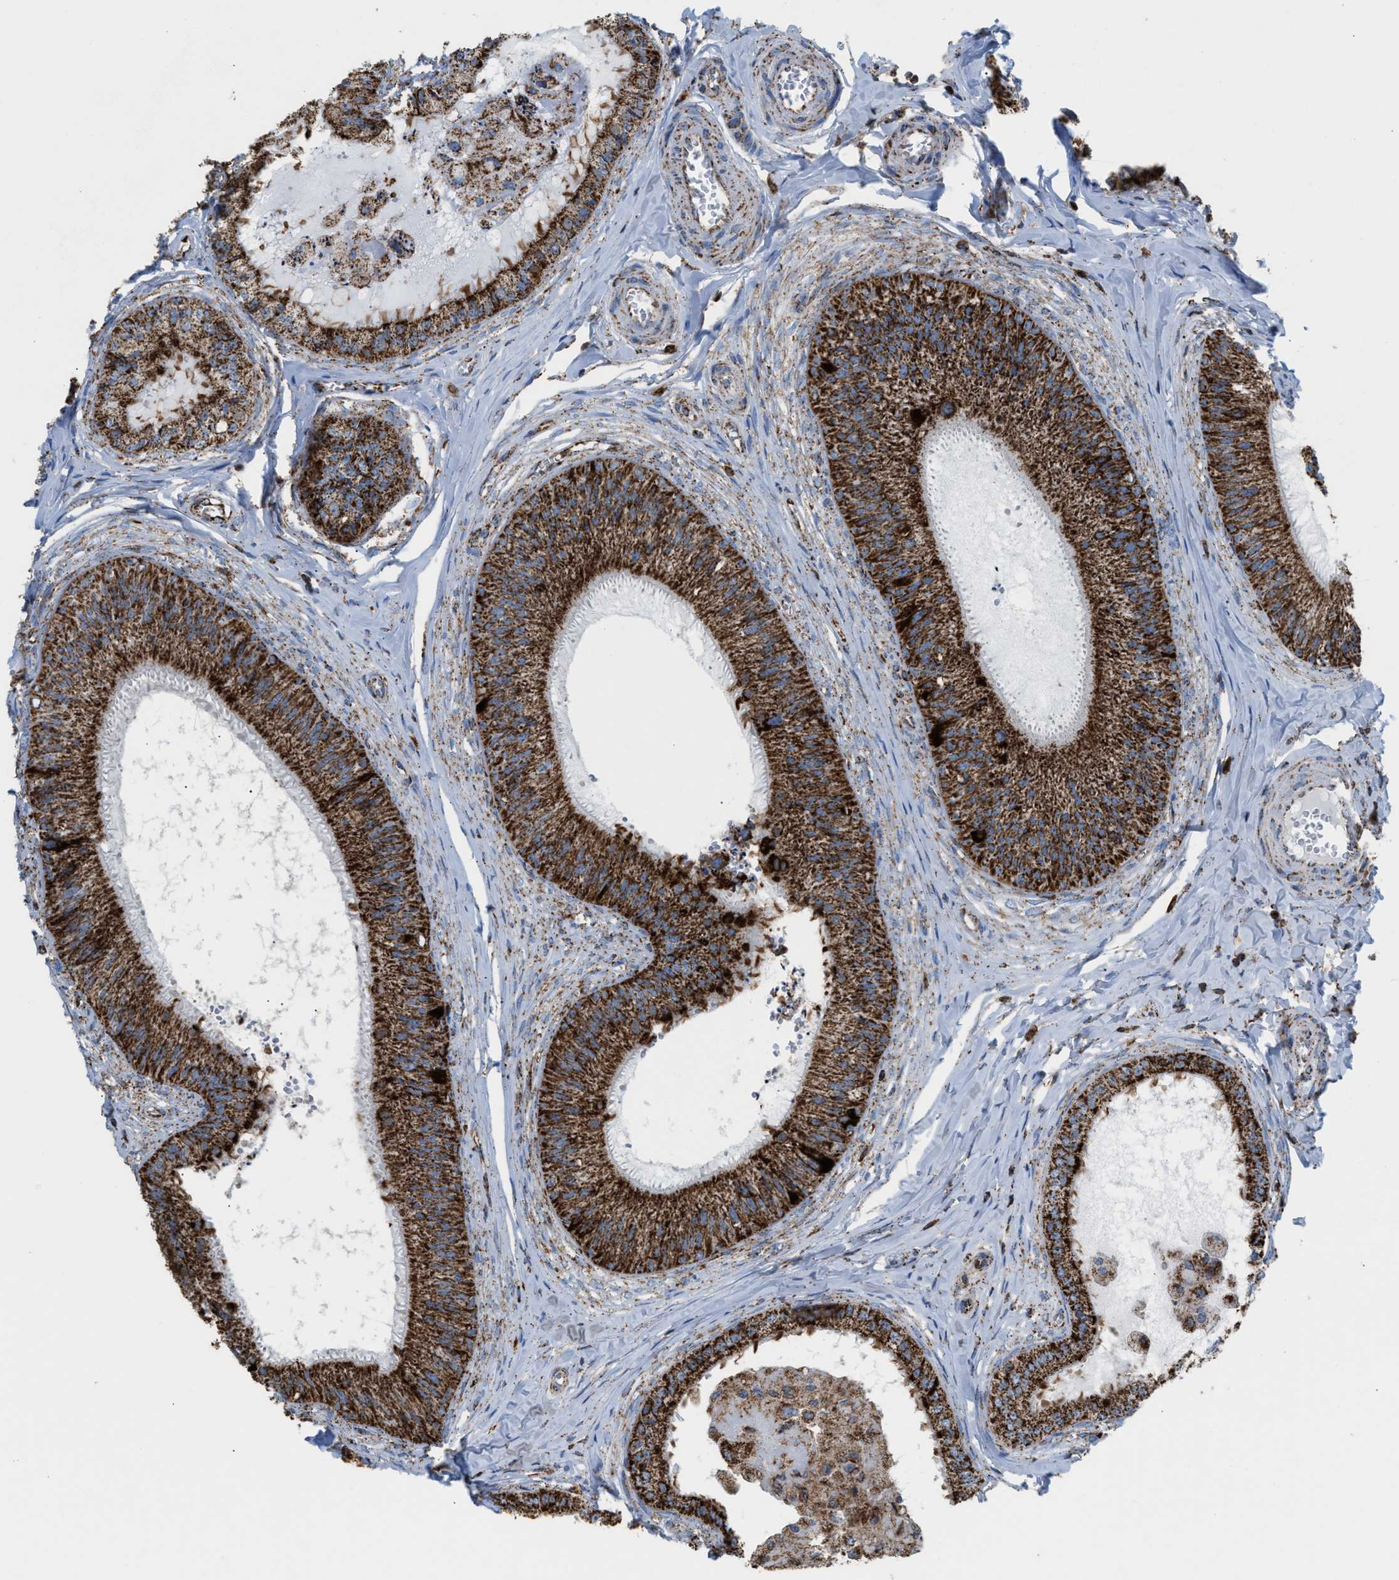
{"staining": {"intensity": "strong", "quantity": ">75%", "location": "cytoplasmic/membranous"}, "tissue": "epididymis", "cell_type": "Glandular cells", "image_type": "normal", "snomed": [{"axis": "morphology", "description": "Normal tissue, NOS"}, {"axis": "topography", "description": "Epididymis"}], "caption": "Brown immunohistochemical staining in unremarkable epididymis reveals strong cytoplasmic/membranous staining in approximately >75% of glandular cells.", "gene": "ECHS1", "patient": {"sex": "male", "age": 31}}